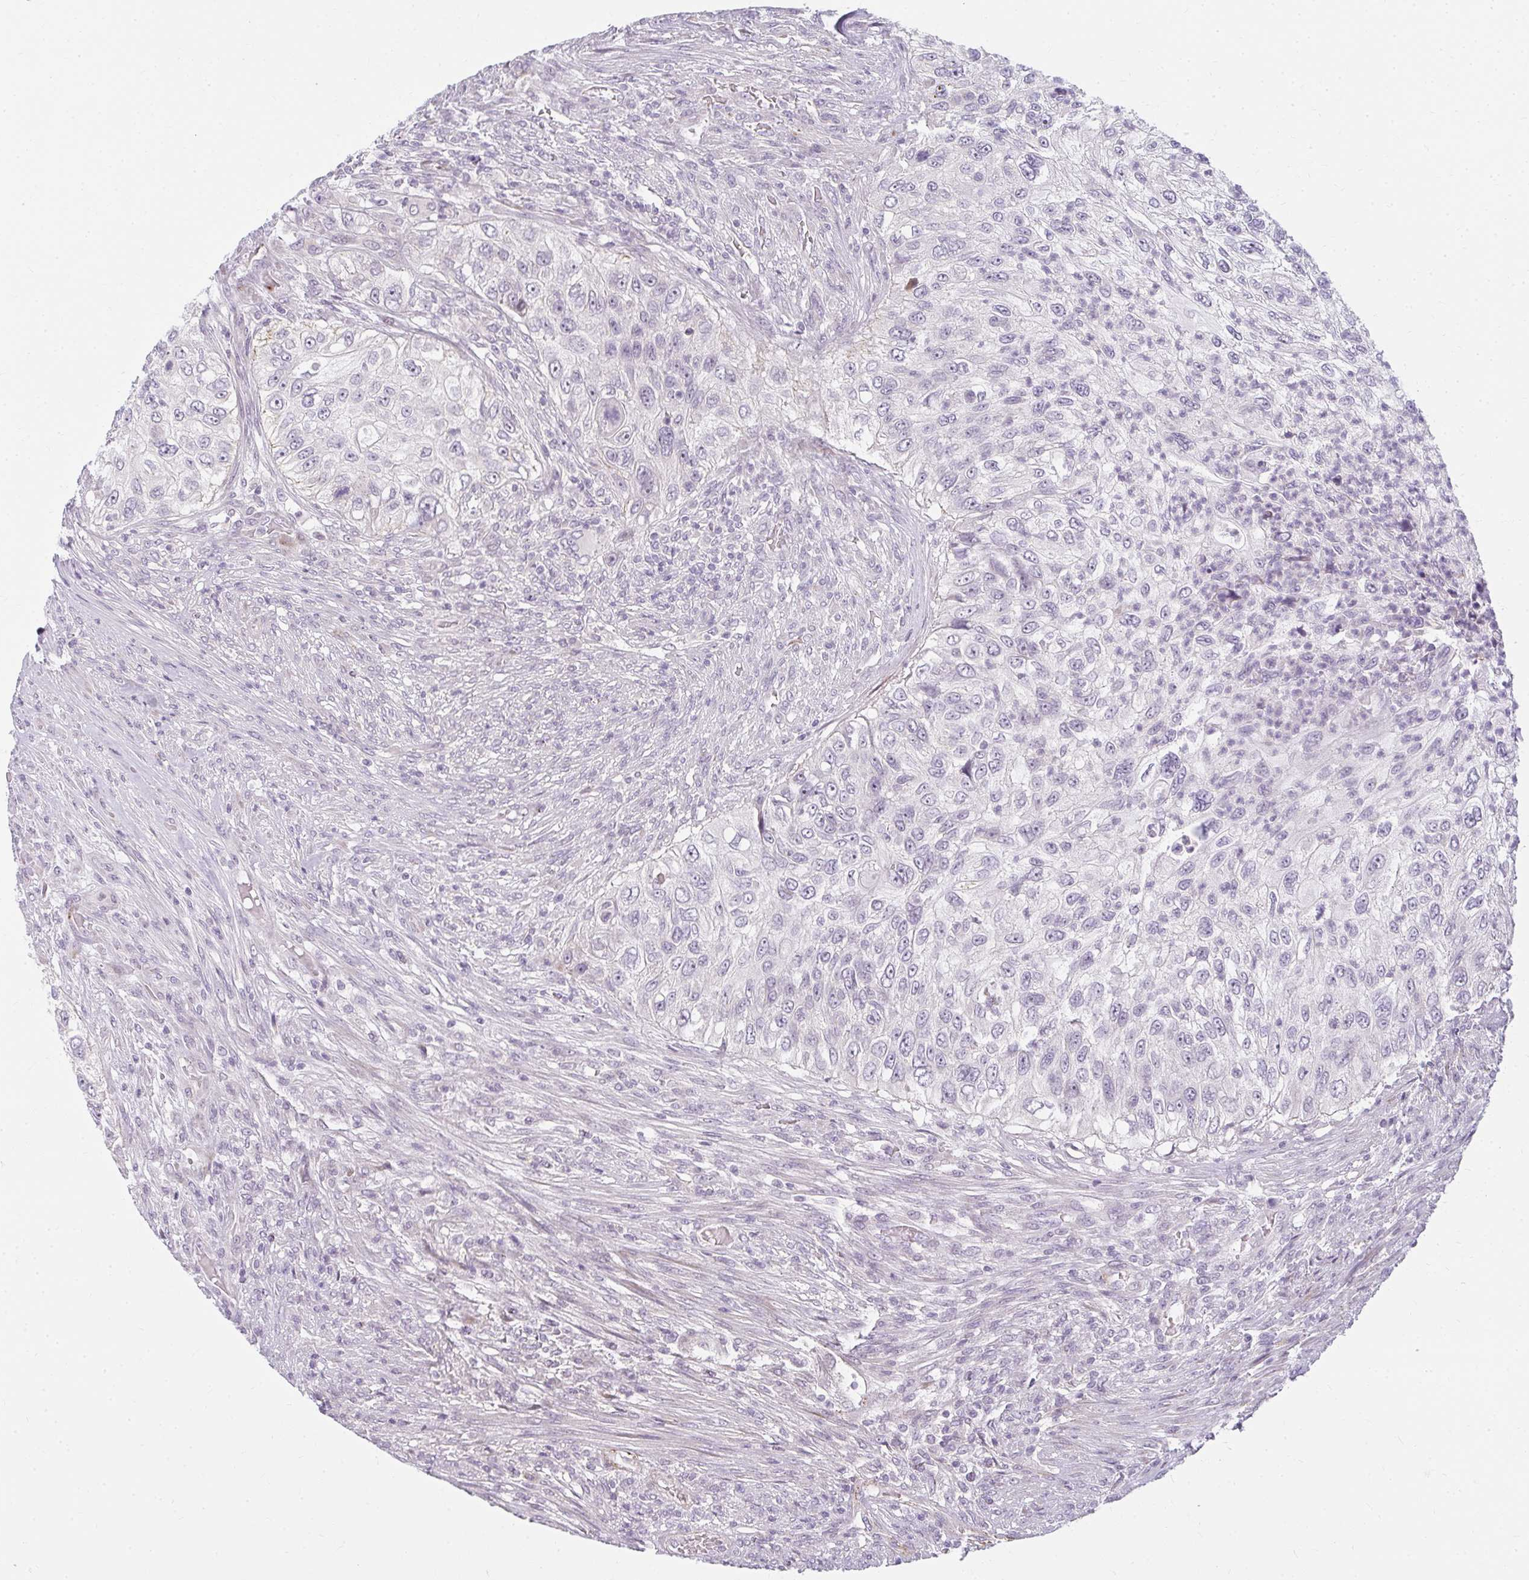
{"staining": {"intensity": "negative", "quantity": "none", "location": "none"}, "tissue": "urothelial cancer", "cell_type": "Tumor cells", "image_type": "cancer", "snomed": [{"axis": "morphology", "description": "Urothelial carcinoma, High grade"}, {"axis": "topography", "description": "Urinary bladder"}], "caption": "High-grade urothelial carcinoma stained for a protein using IHC shows no staining tumor cells.", "gene": "ZFYVE26", "patient": {"sex": "female", "age": 60}}